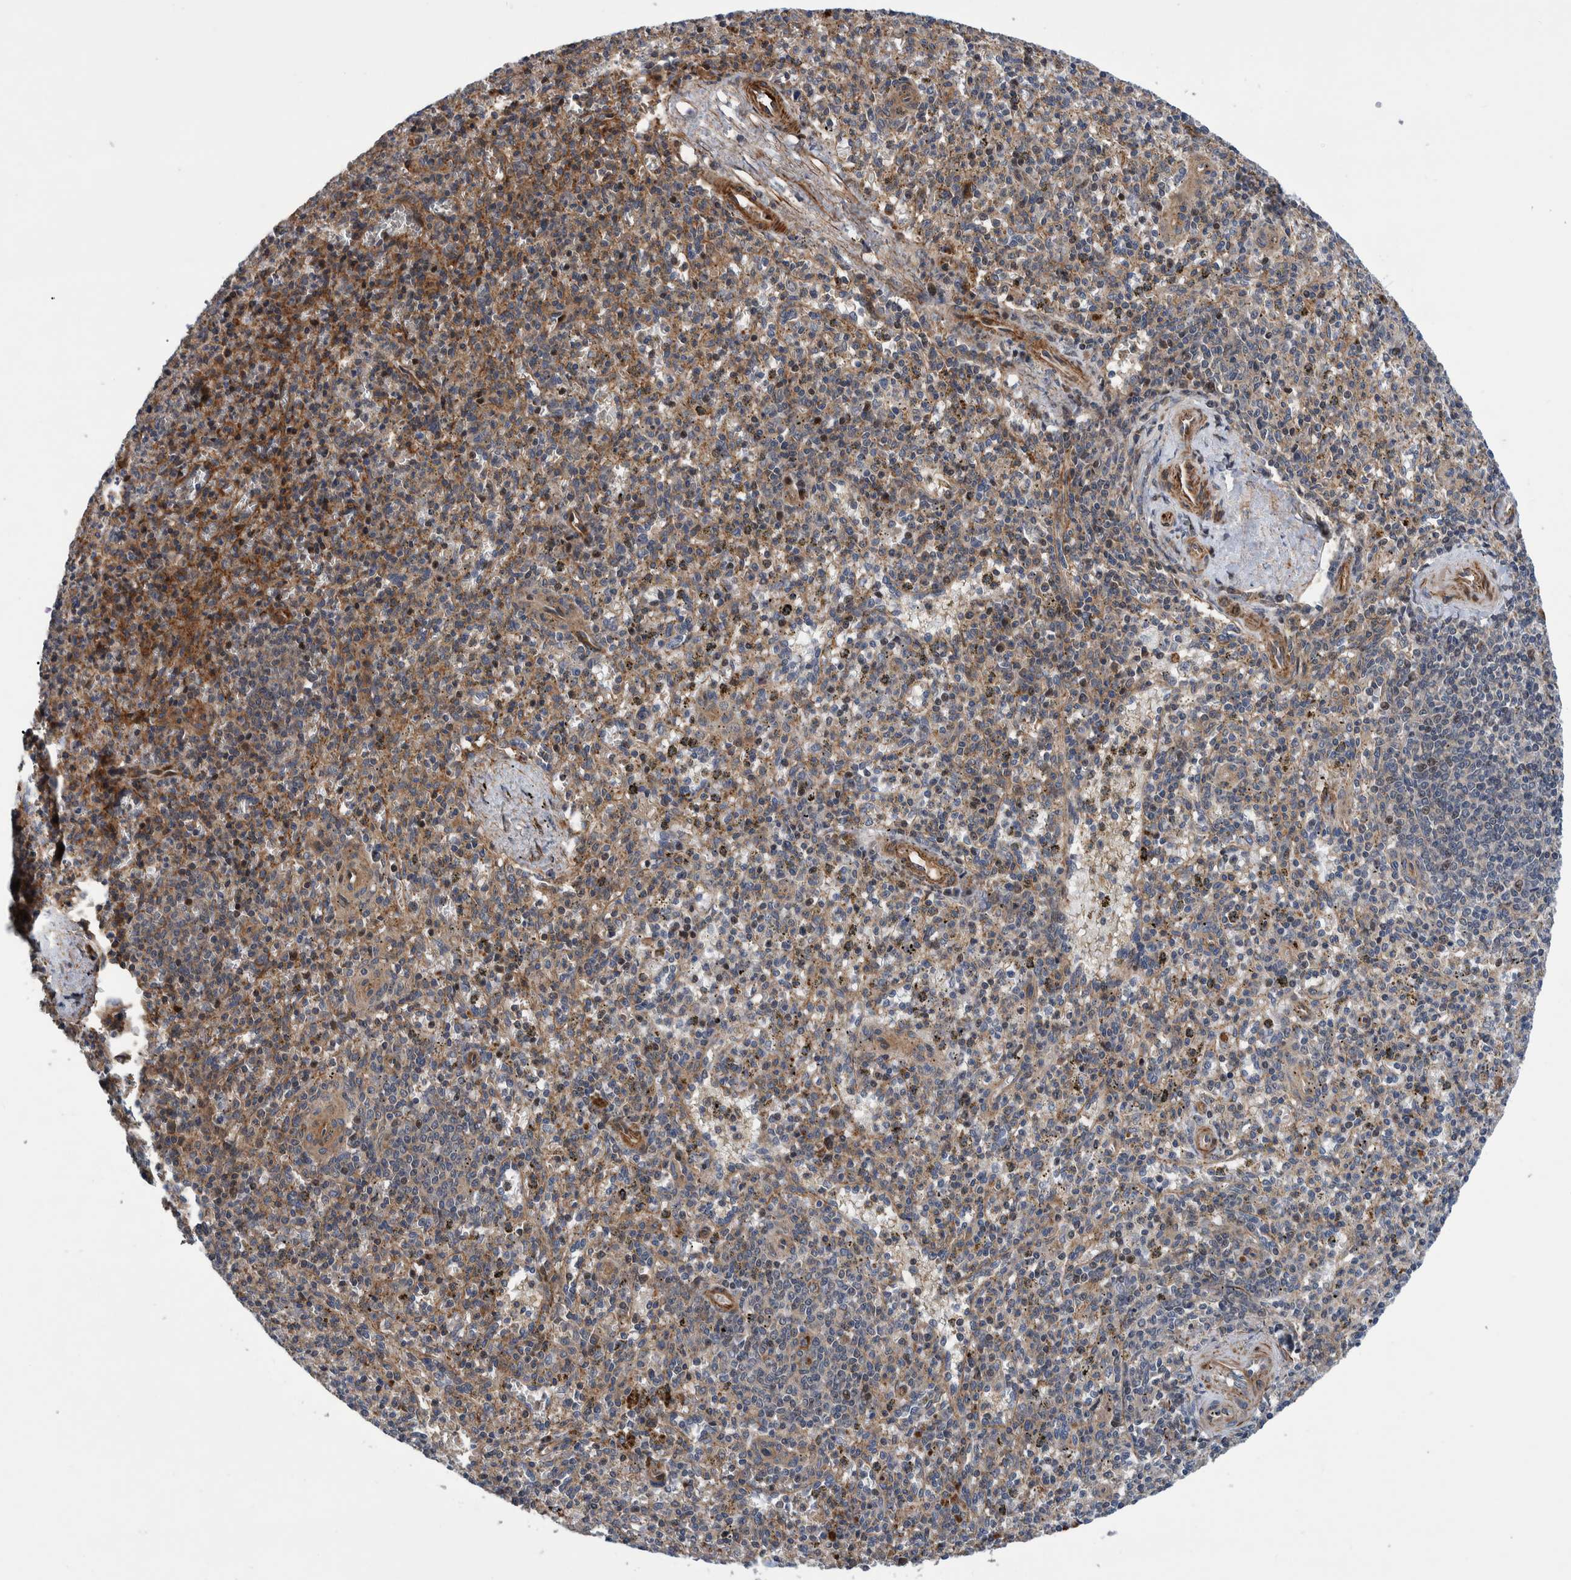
{"staining": {"intensity": "moderate", "quantity": ">75%", "location": "cytoplasmic/membranous"}, "tissue": "spleen", "cell_type": "Cells in red pulp", "image_type": "normal", "snomed": [{"axis": "morphology", "description": "Normal tissue, NOS"}, {"axis": "topography", "description": "Spleen"}], "caption": "The micrograph reveals staining of normal spleen, revealing moderate cytoplasmic/membranous protein expression (brown color) within cells in red pulp.", "gene": "GRPEL2", "patient": {"sex": "male", "age": 72}}